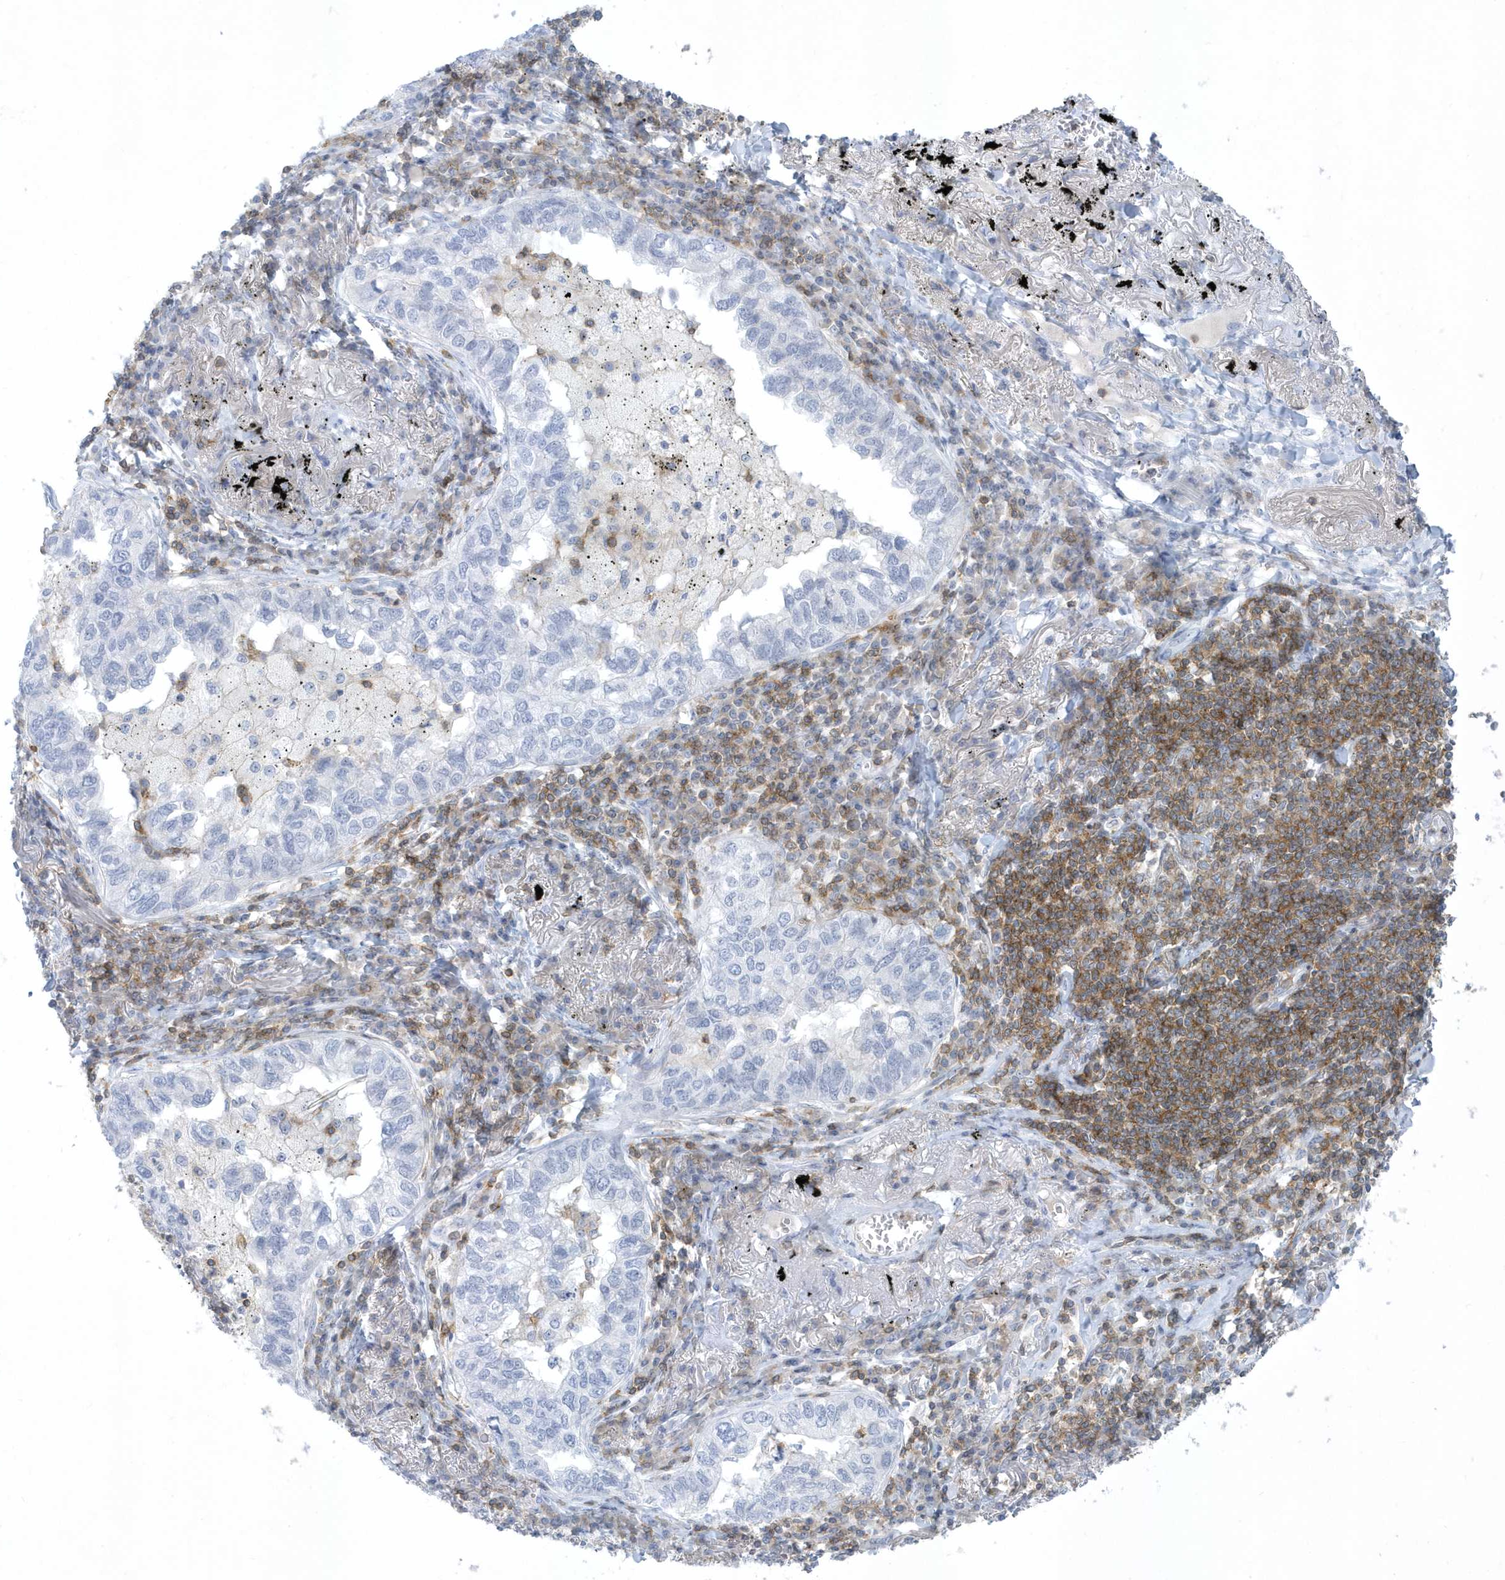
{"staining": {"intensity": "negative", "quantity": "none", "location": "none"}, "tissue": "lung cancer", "cell_type": "Tumor cells", "image_type": "cancer", "snomed": [{"axis": "morphology", "description": "Adenocarcinoma, NOS"}, {"axis": "topography", "description": "Lung"}], "caption": "Immunohistochemistry (IHC) of lung adenocarcinoma exhibits no positivity in tumor cells.", "gene": "PSD4", "patient": {"sex": "male", "age": 65}}